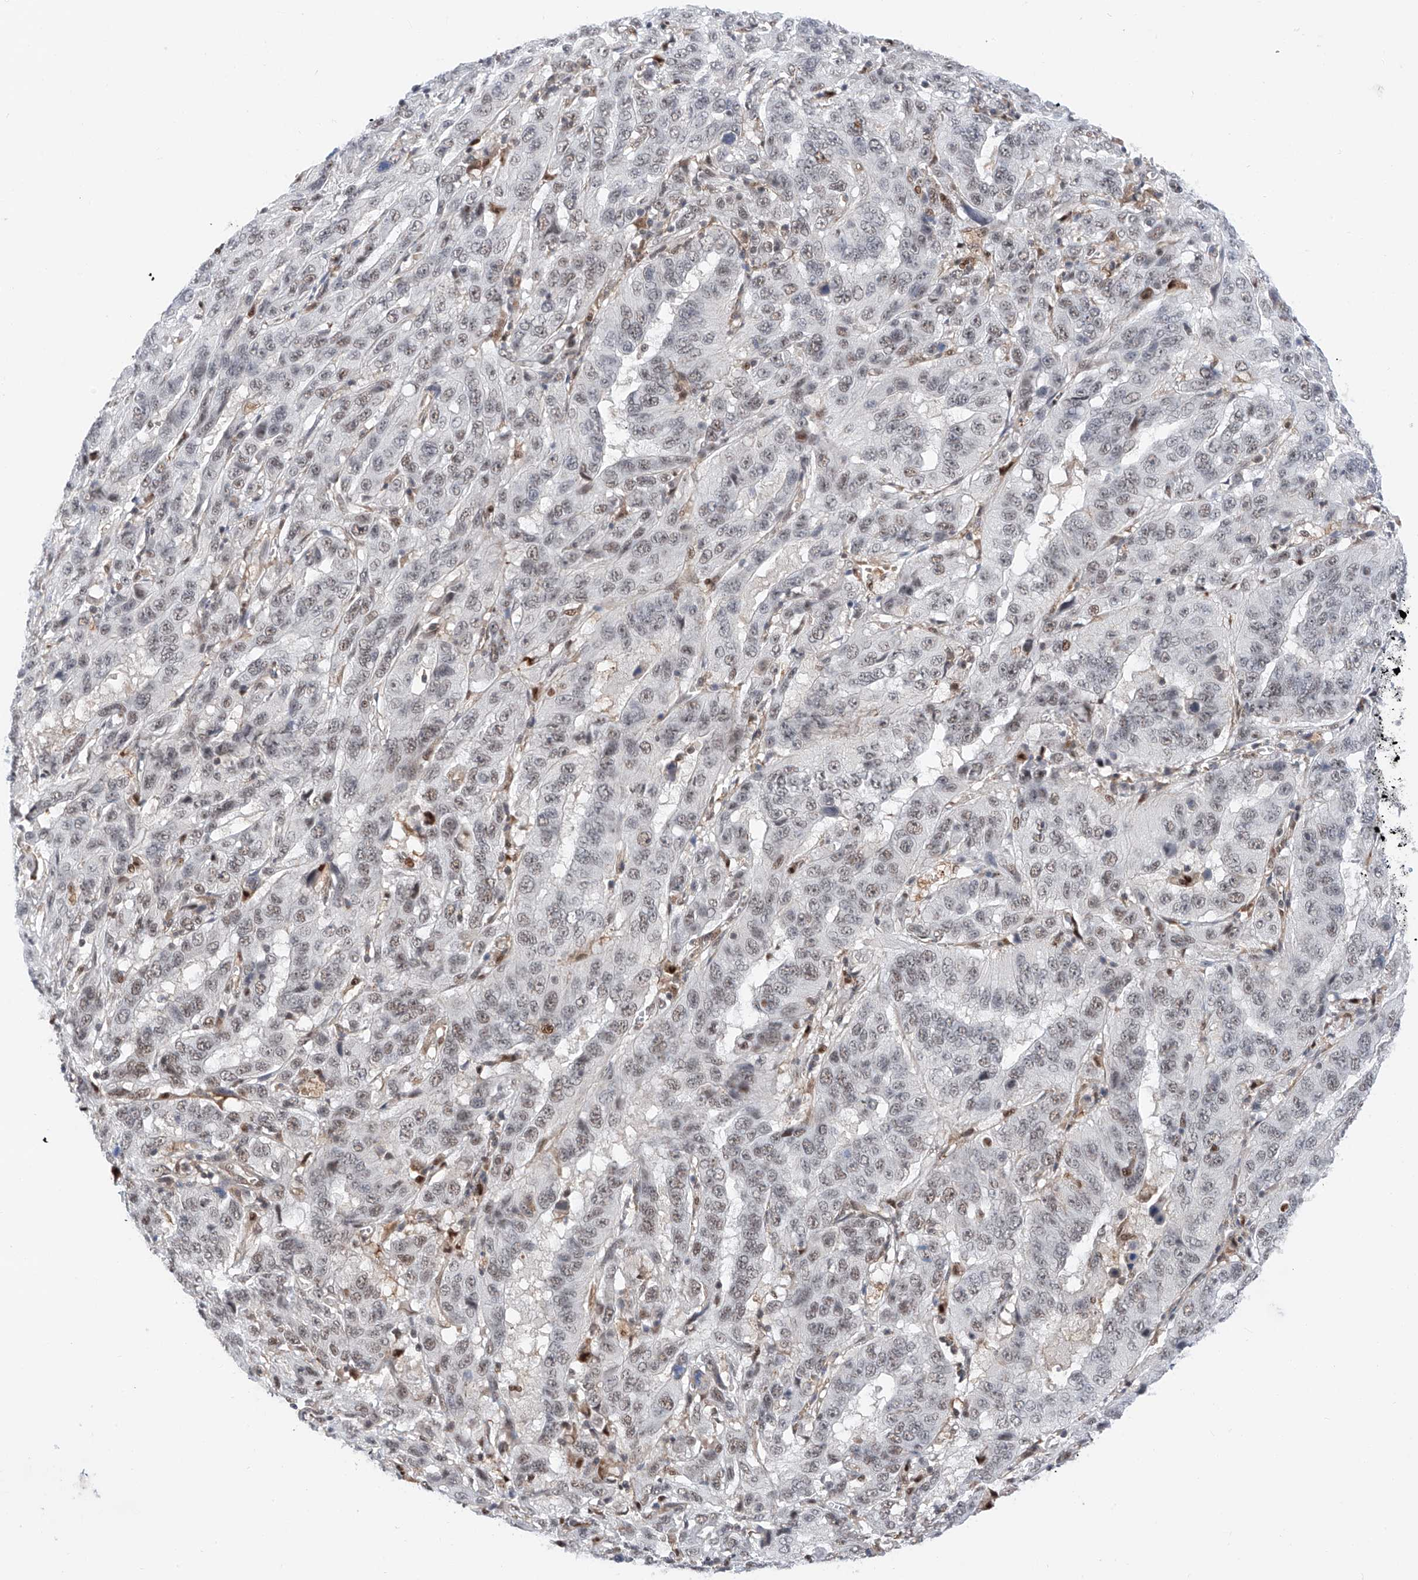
{"staining": {"intensity": "weak", "quantity": "25%-75%", "location": "nuclear"}, "tissue": "pancreatic cancer", "cell_type": "Tumor cells", "image_type": "cancer", "snomed": [{"axis": "morphology", "description": "Adenocarcinoma, NOS"}, {"axis": "topography", "description": "Pancreas"}], "caption": "Approximately 25%-75% of tumor cells in pancreatic adenocarcinoma reveal weak nuclear protein expression as visualized by brown immunohistochemical staining.", "gene": "SNRNP200", "patient": {"sex": "male", "age": 63}}